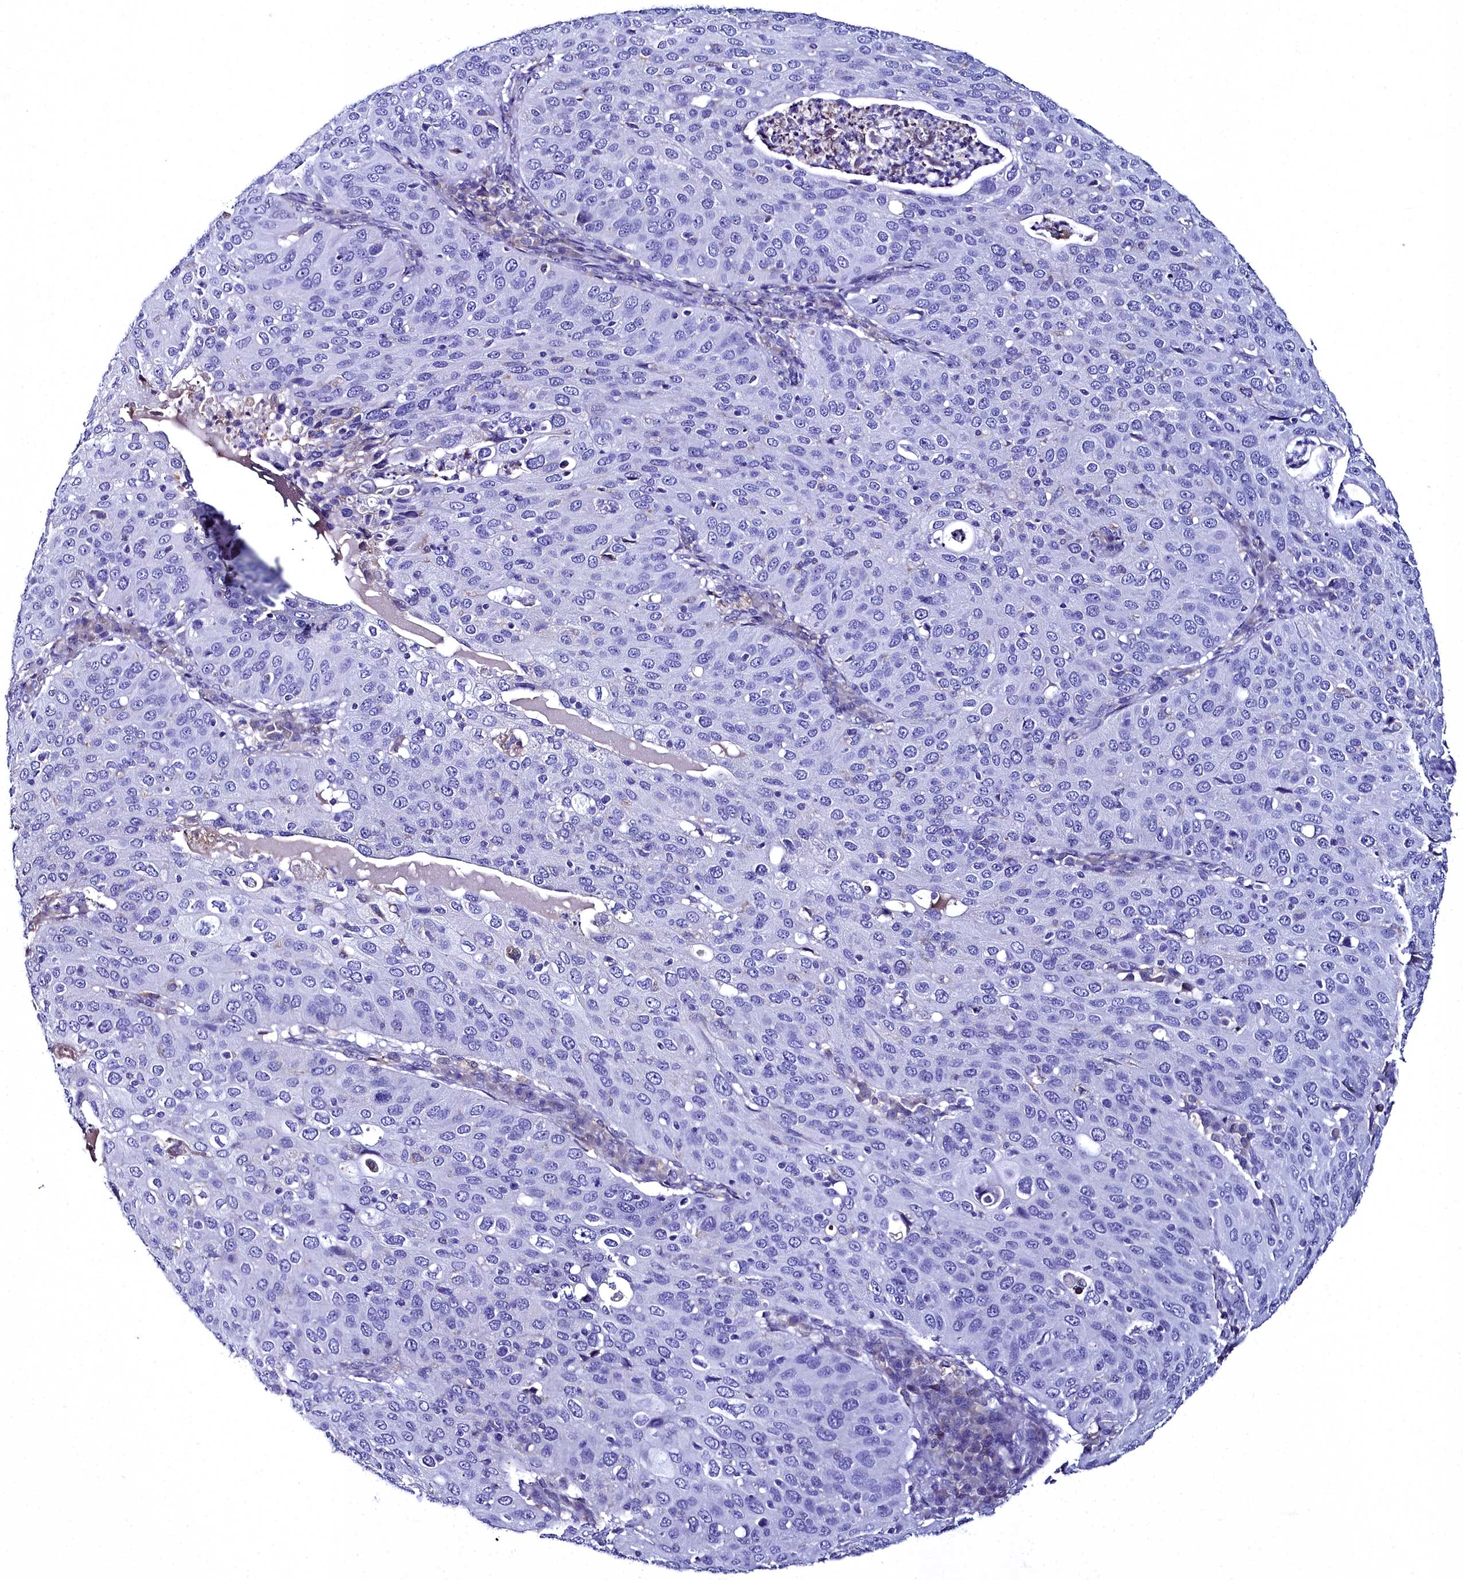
{"staining": {"intensity": "negative", "quantity": "none", "location": "none"}, "tissue": "cervical cancer", "cell_type": "Tumor cells", "image_type": "cancer", "snomed": [{"axis": "morphology", "description": "Squamous cell carcinoma, NOS"}, {"axis": "topography", "description": "Cervix"}], "caption": "This image is of cervical cancer (squamous cell carcinoma) stained with IHC to label a protein in brown with the nuclei are counter-stained blue. There is no staining in tumor cells. Brightfield microscopy of immunohistochemistry (IHC) stained with DAB (brown) and hematoxylin (blue), captured at high magnification.", "gene": "ELAPOR2", "patient": {"sex": "female", "age": 36}}